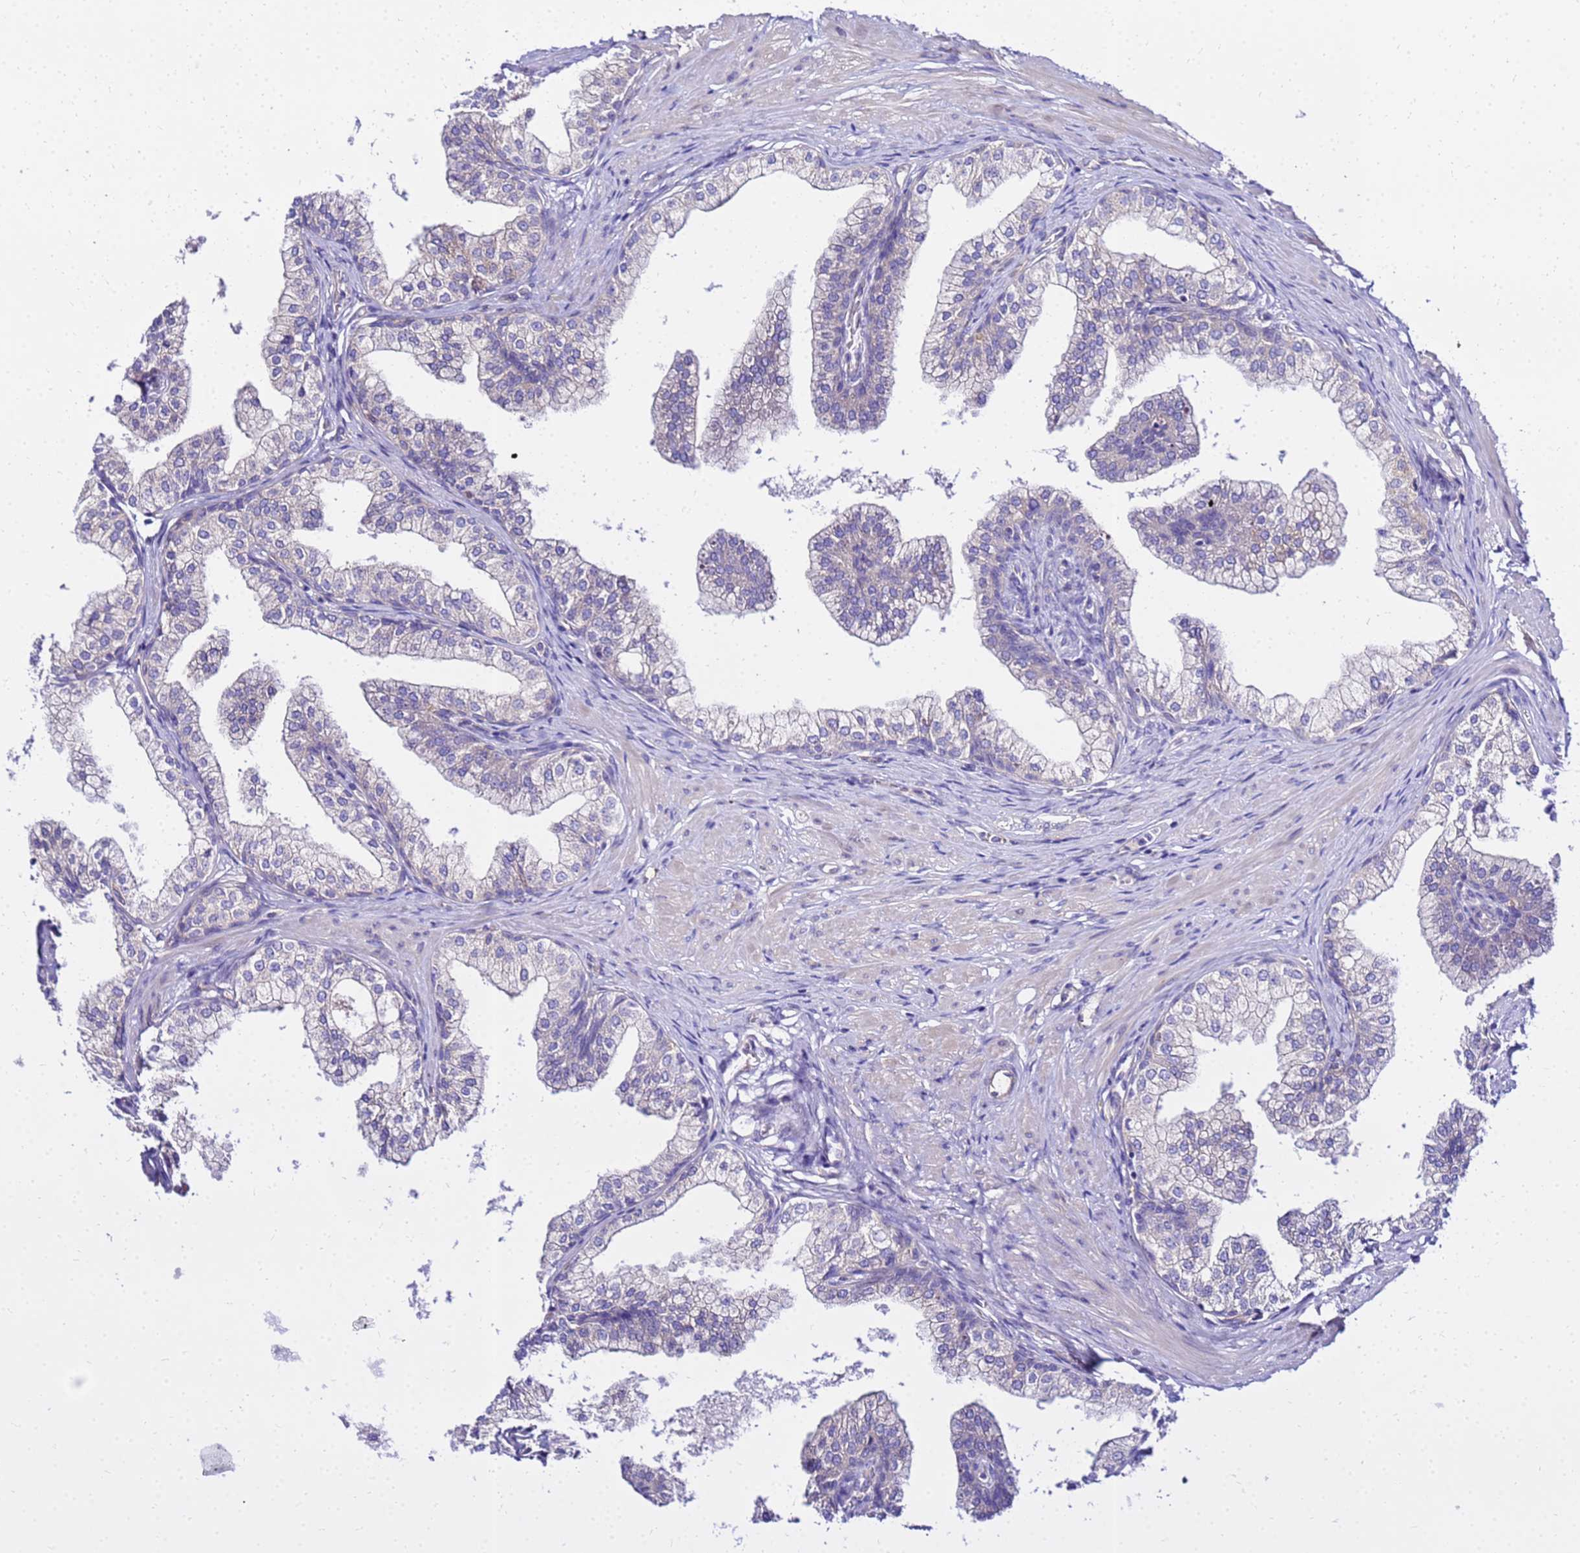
{"staining": {"intensity": "weak", "quantity": "<25%", "location": "cytoplasmic/membranous"}, "tissue": "prostate", "cell_type": "Glandular cells", "image_type": "normal", "snomed": [{"axis": "morphology", "description": "Normal tissue, NOS"}, {"axis": "topography", "description": "Prostate"}], "caption": "An image of human prostate is negative for staining in glandular cells. (Brightfield microscopy of DAB immunohistochemistry (IHC) at high magnification).", "gene": "HERC5", "patient": {"sex": "male", "age": 60}}